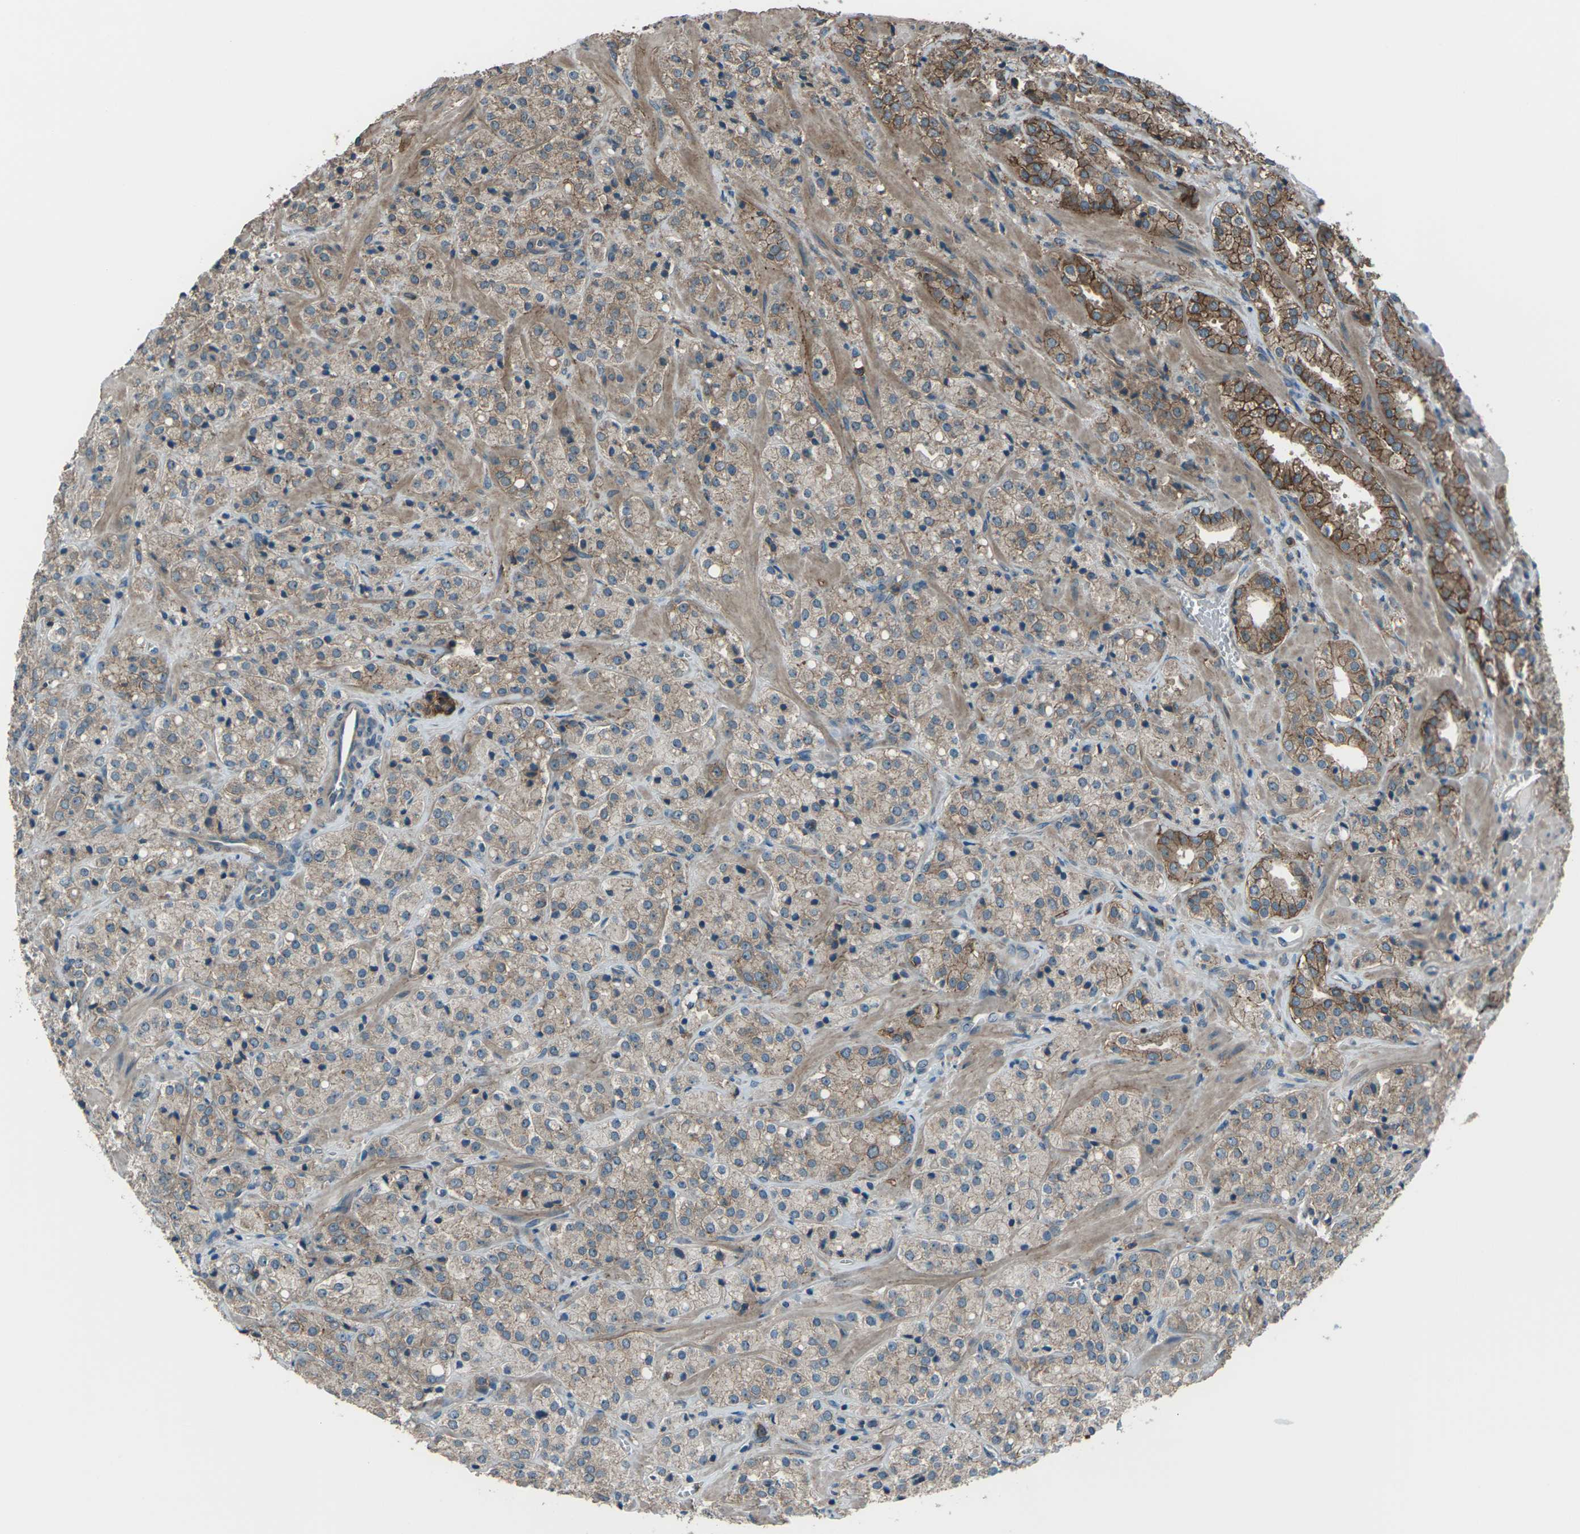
{"staining": {"intensity": "weak", "quantity": ">75%", "location": "cytoplasmic/membranous"}, "tissue": "prostate cancer", "cell_type": "Tumor cells", "image_type": "cancer", "snomed": [{"axis": "morphology", "description": "Adenocarcinoma, High grade"}, {"axis": "topography", "description": "Prostate"}], "caption": "A low amount of weak cytoplasmic/membranous staining is seen in about >75% of tumor cells in prostate adenocarcinoma (high-grade) tissue.", "gene": "CMTM4", "patient": {"sex": "male", "age": 64}}